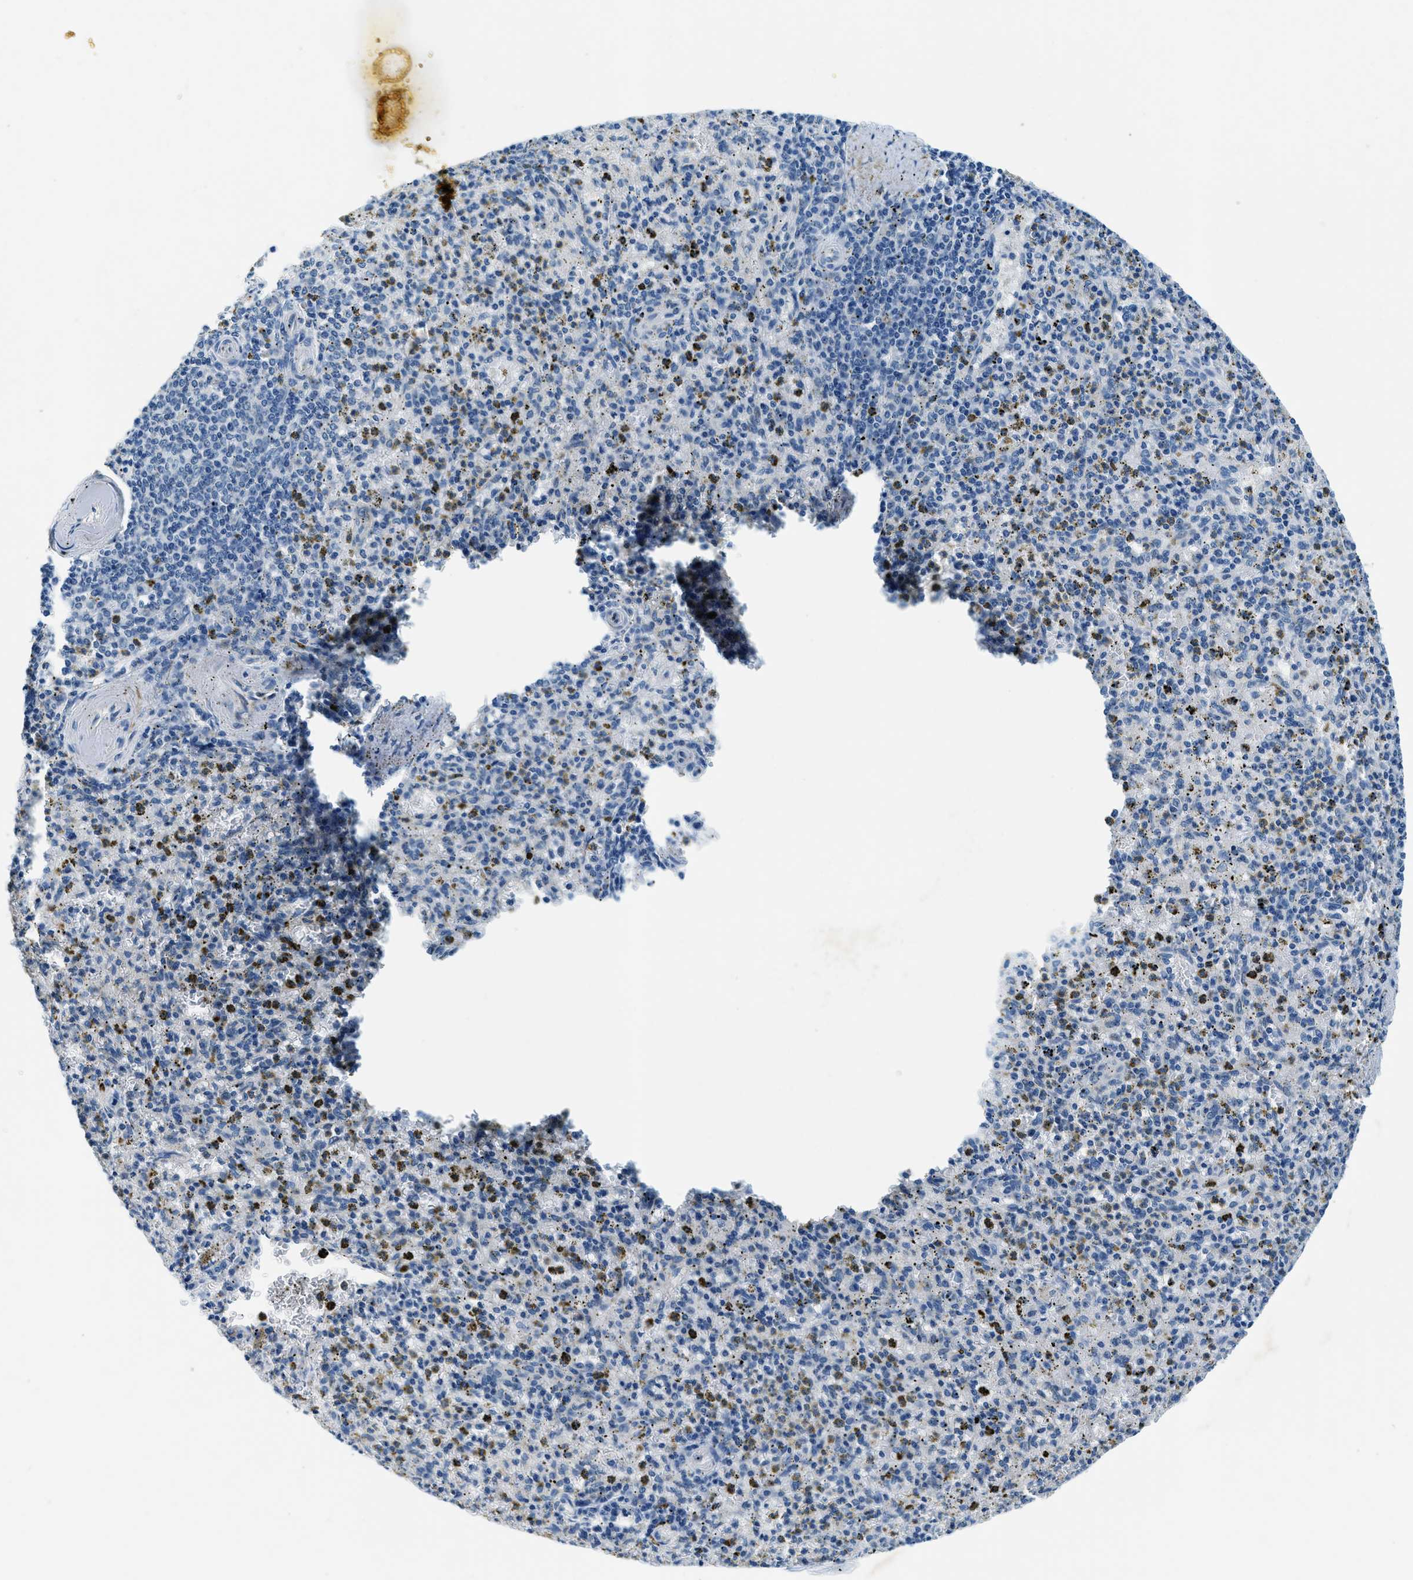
{"staining": {"intensity": "moderate", "quantity": "<25%", "location": "cytoplasmic/membranous"}, "tissue": "spleen", "cell_type": "Cells in red pulp", "image_type": "normal", "snomed": [{"axis": "morphology", "description": "Normal tissue, NOS"}, {"axis": "topography", "description": "Spleen"}], "caption": "A micrograph showing moderate cytoplasmic/membranous positivity in about <25% of cells in red pulp in normal spleen, as visualized by brown immunohistochemical staining.", "gene": "UBAC2", "patient": {"sex": "male", "age": 72}}